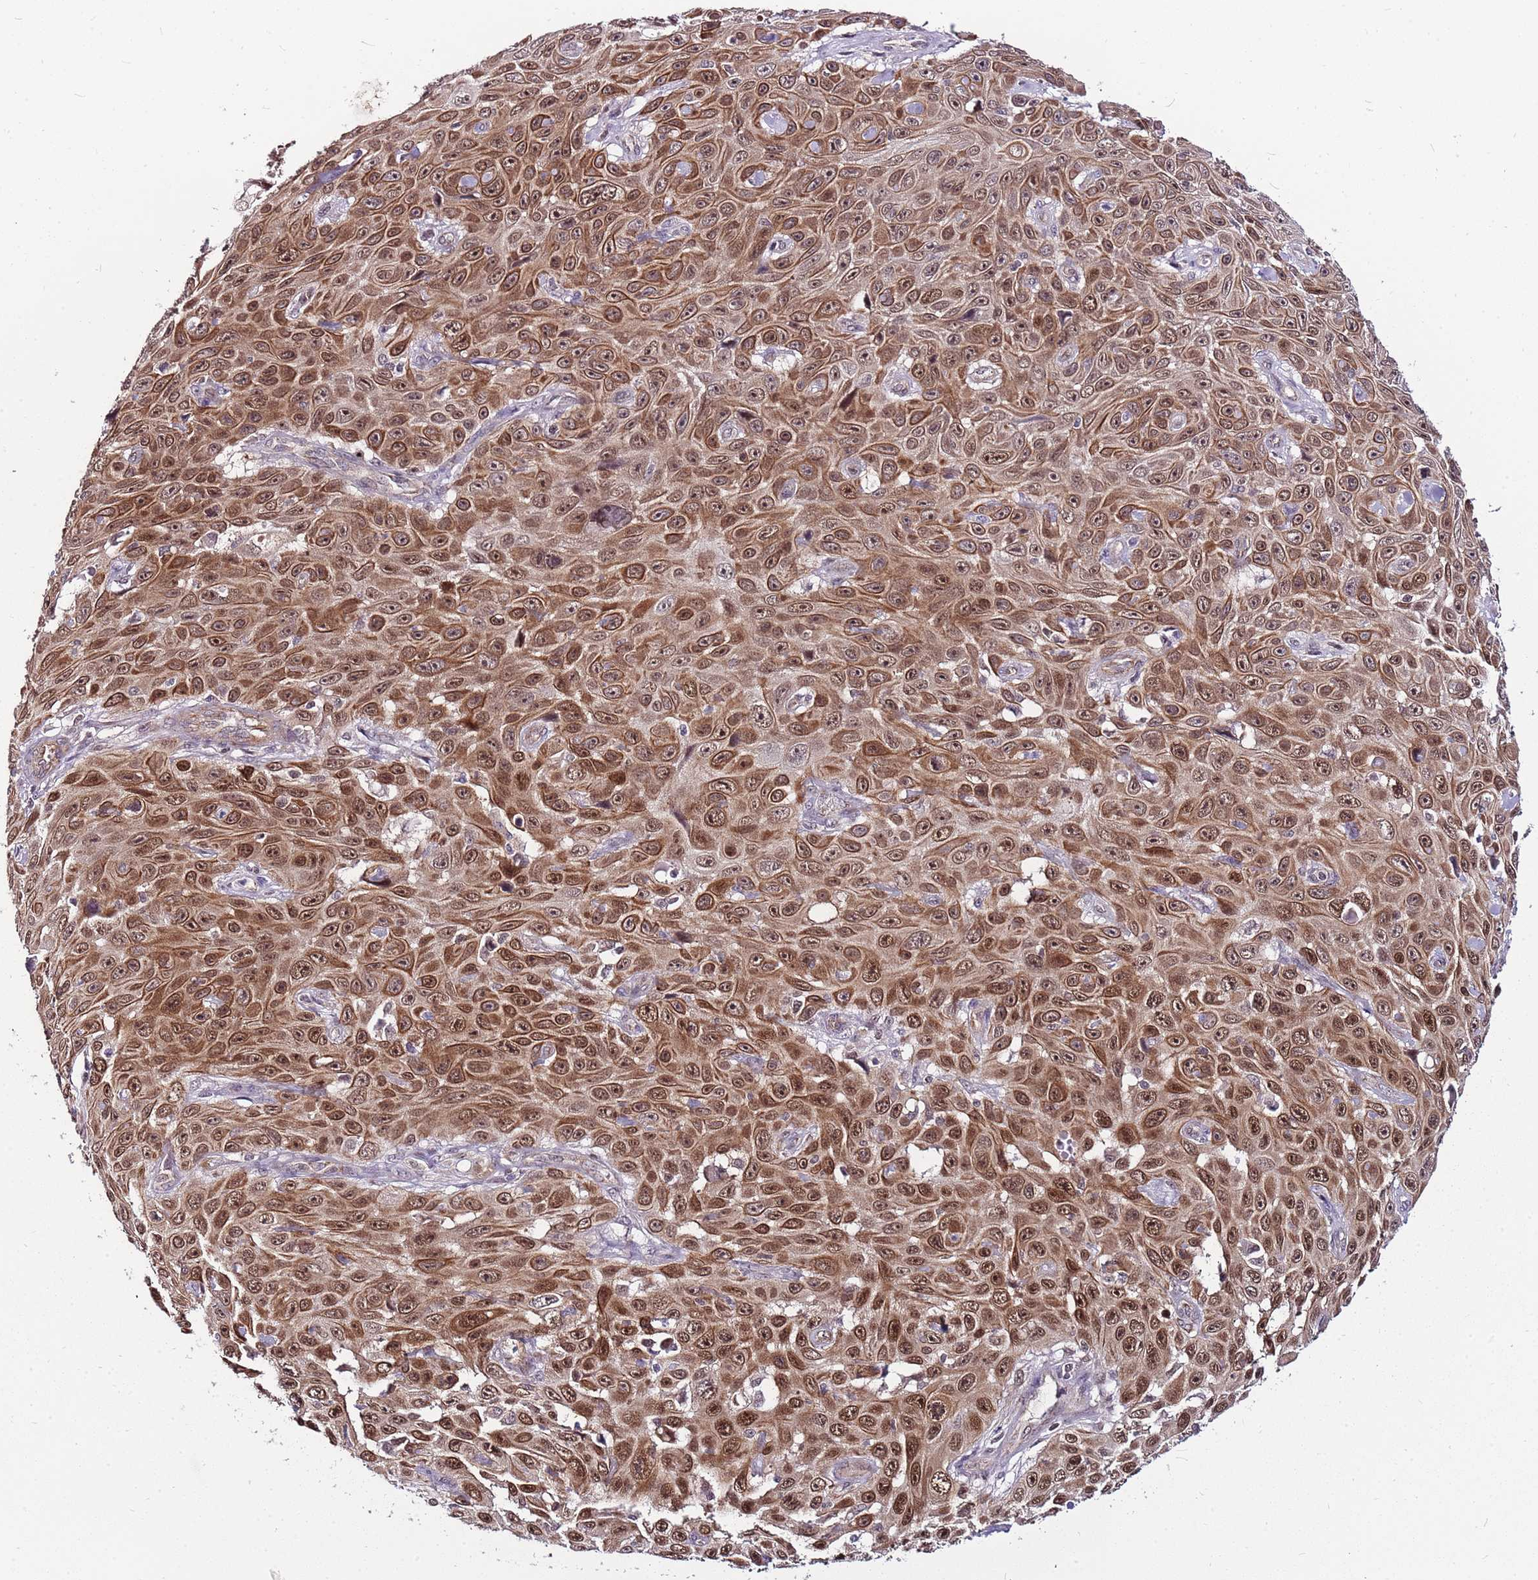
{"staining": {"intensity": "strong", "quantity": ">75%", "location": "cytoplasmic/membranous,nuclear"}, "tissue": "skin cancer", "cell_type": "Tumor cells", "image_type": "cancer", "snomed": [{"axis": "morphology", "description": "Squamous cell carcinoma, NOS"}, {"axis": "topography", "description": "Skin"}], "caption": "The image reveals a brown stain indicating the presence of a protein in the cytoplasmic/membranous and nuclear of tumor cells in skin cancer.", "gene": "POLE3", "patient": {"sex": "male", "age": 82}}